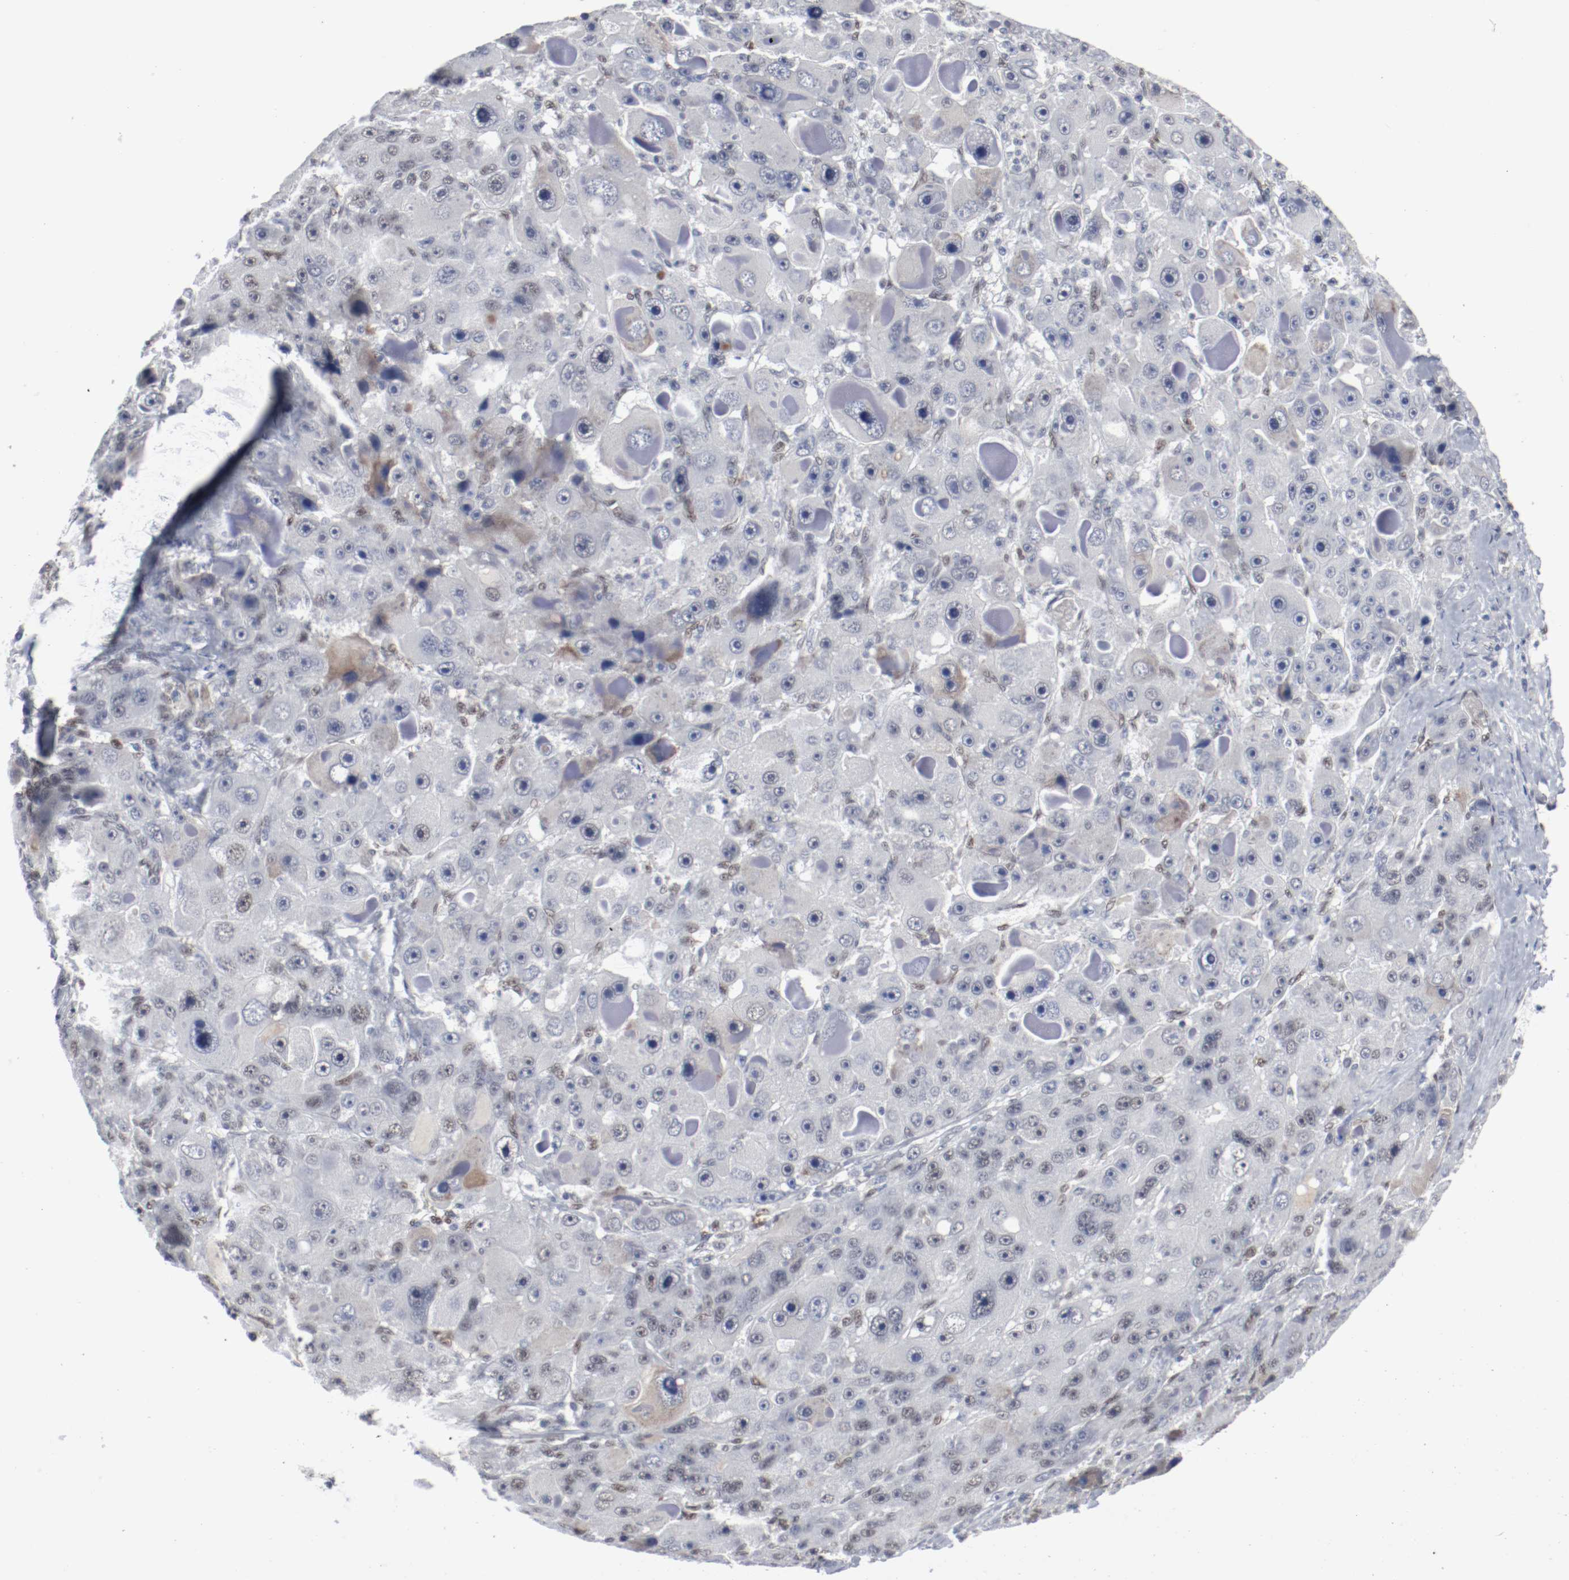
{"staining": {"intensity": "negative", "quantity": "none", "location": "none"}, "tissue": "liver cancer", "cell_type": "Tumor cells", "image_type": "cancer", "snomed": [{"axis": "morphology", "description": "Carcinoma, Hepatocellular, NOS"}, {"axis": "topography", "description": "Liver"}], "caption": "Immunohistochemistry (IHC) micrograph of neoplastic tissue: hepatocellular carcinoma (liver) stained with DAB reveals no significant protein staining in tumor cells.", "gene": "ATF7", "patient": {"sex": "male", "age": 76}}